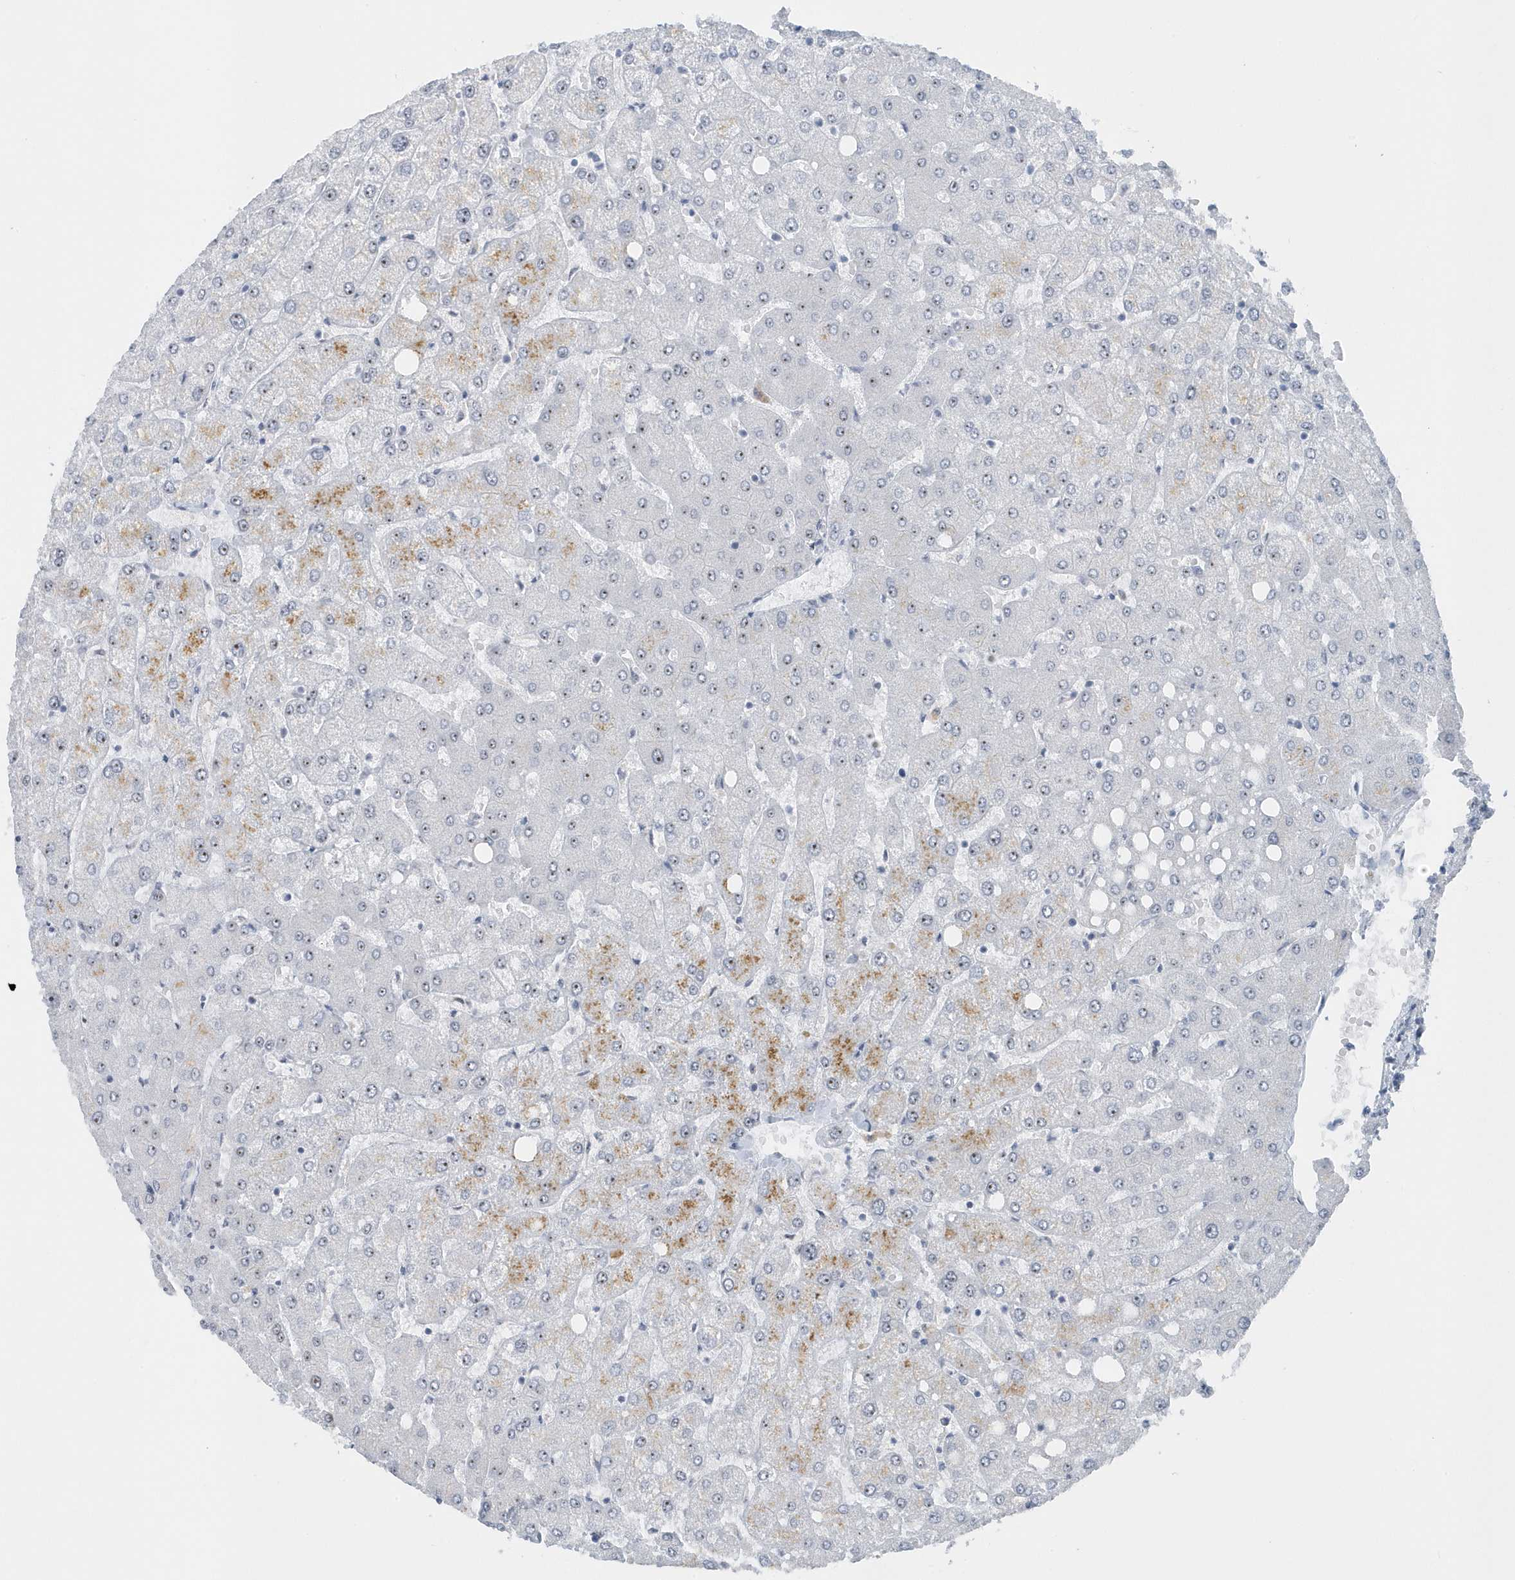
{"staining": {"intensity": "negative", "quantity": "none", "location": "none"}, "tissue": "liver", "cell_type": "Cholangiocytes", "image_type": "normal", "snomed": [{"axis": "morphology", "description": "Normal tissue, NOS"}, {"axis": "topography", "description": "Liver"}], "caption": "The histopathology image demonstrates no staining of cholangiocytes in unremarkable liver.", "gene": "RPF2", "patient": {"sex": "female", "age": 54}}